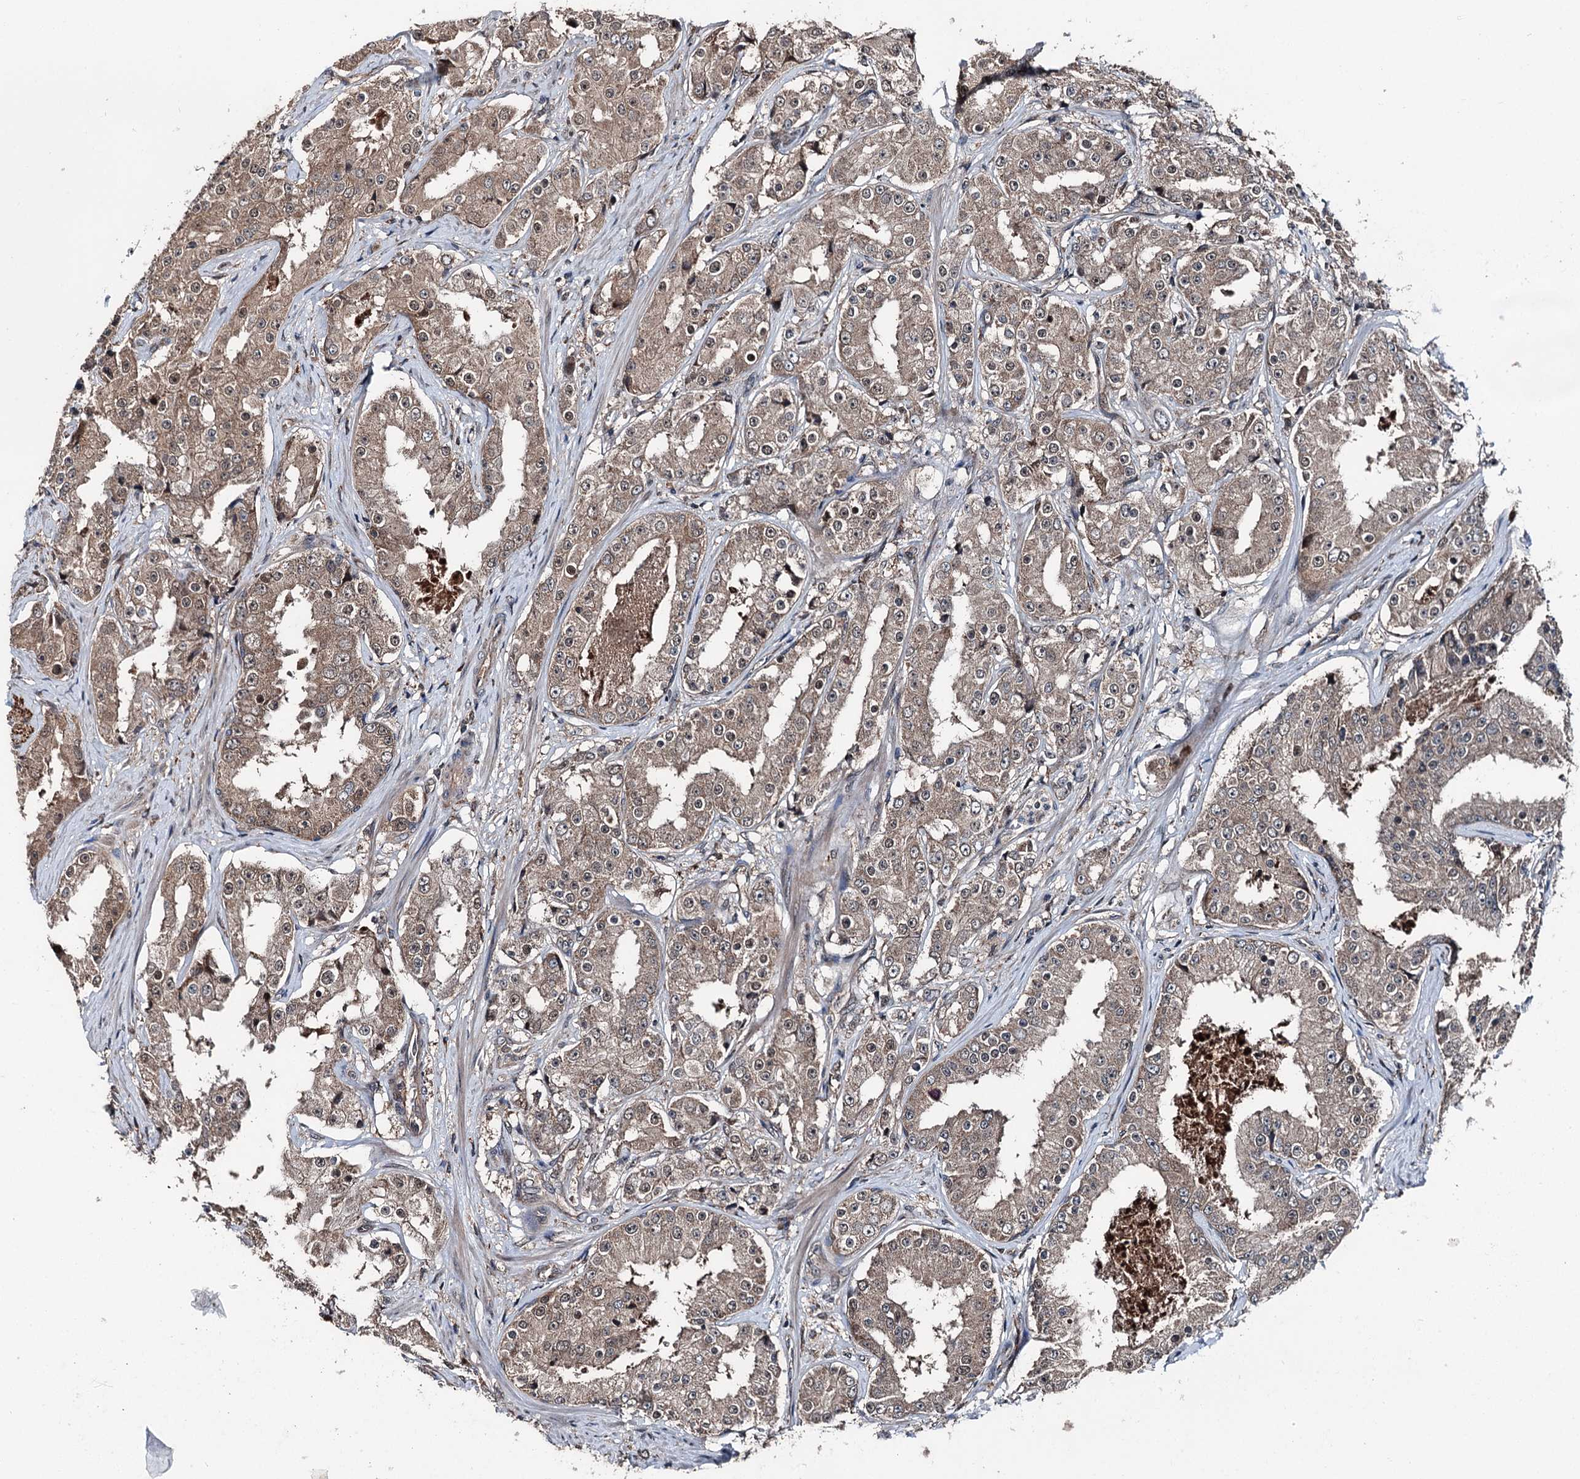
{"staining": {"intensity": "weak", "quantity": ">75%", "location": "cytoplasmic/membranous,nuclear"}, "tissue": "prostate cancer", "cell_type": "Tumor cells", "image_type": "cancer", "snomed": [{"axis": "morphology", "description": "Adenocarcinoma, High grade"}, {"axis": "topography", "description": "Prostate"}], "caption": "Immunohistochemical staining of human prostate cancer (adenocarcinoma (high-grade)) exhibits weak cytoplasmic/membranous and nuclear protein positivity in approximately >75% of tumor cells. (IHC, brightfield microscopy, high magnification).", "gene": "PSMD13", "patient": {"sex": "male", "age": 73}}